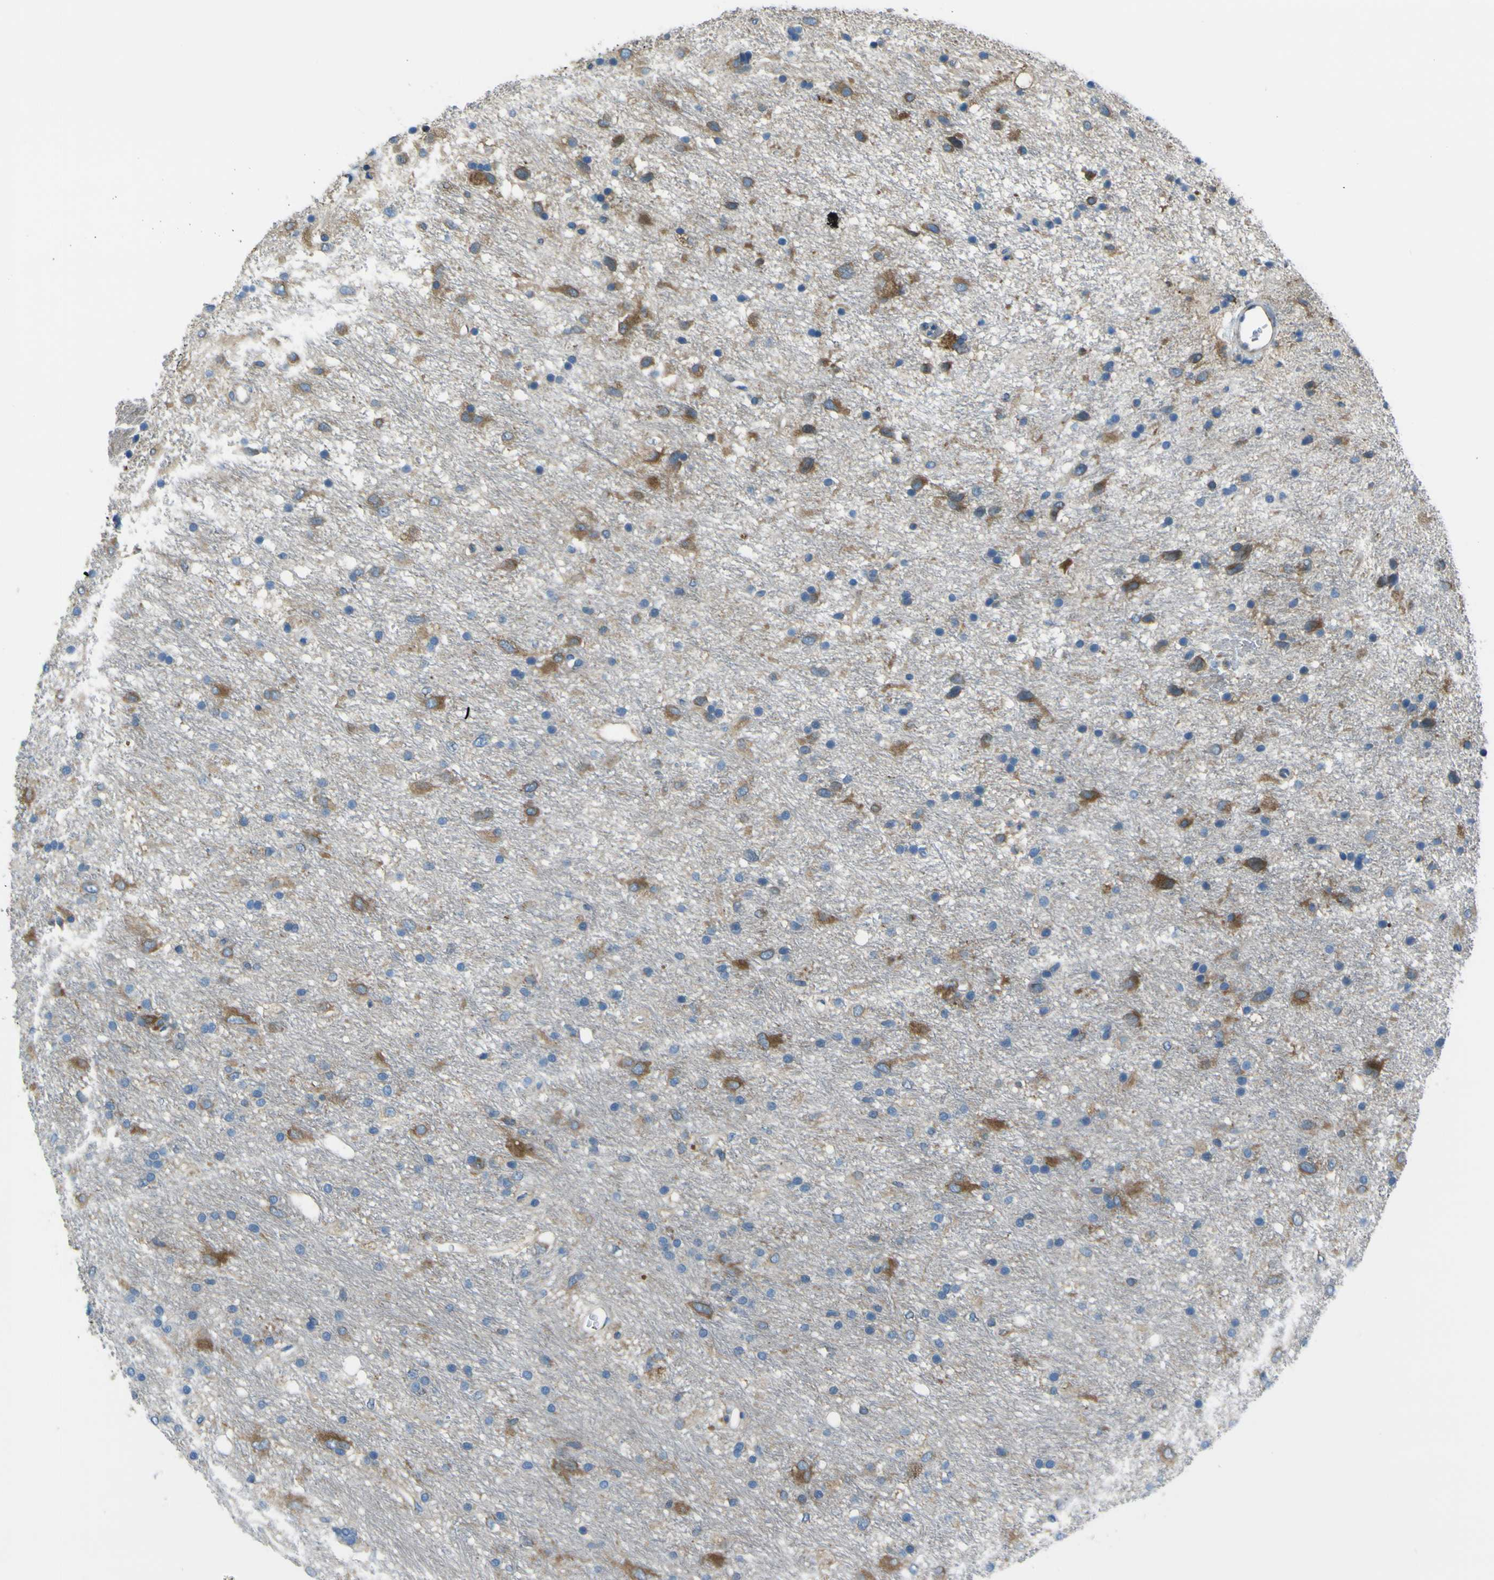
{"staining": {"intensity": "negative", "quantity": "none", "location": "none"}, "tissue": "glioma", "cell_type": "Tumor cells", "image_type": "cancer", "snomed": [{"axis": "morphology", "description": "Glioma, malignant, Low grade"}, {"axis": "topography", "description": "Brain"}], "caption": "Tumor cells are negative for brown protein staining in low-grade glioma (malignant).", "gene": "STIM1", "patient": {"sex": "male", "age": 77}}